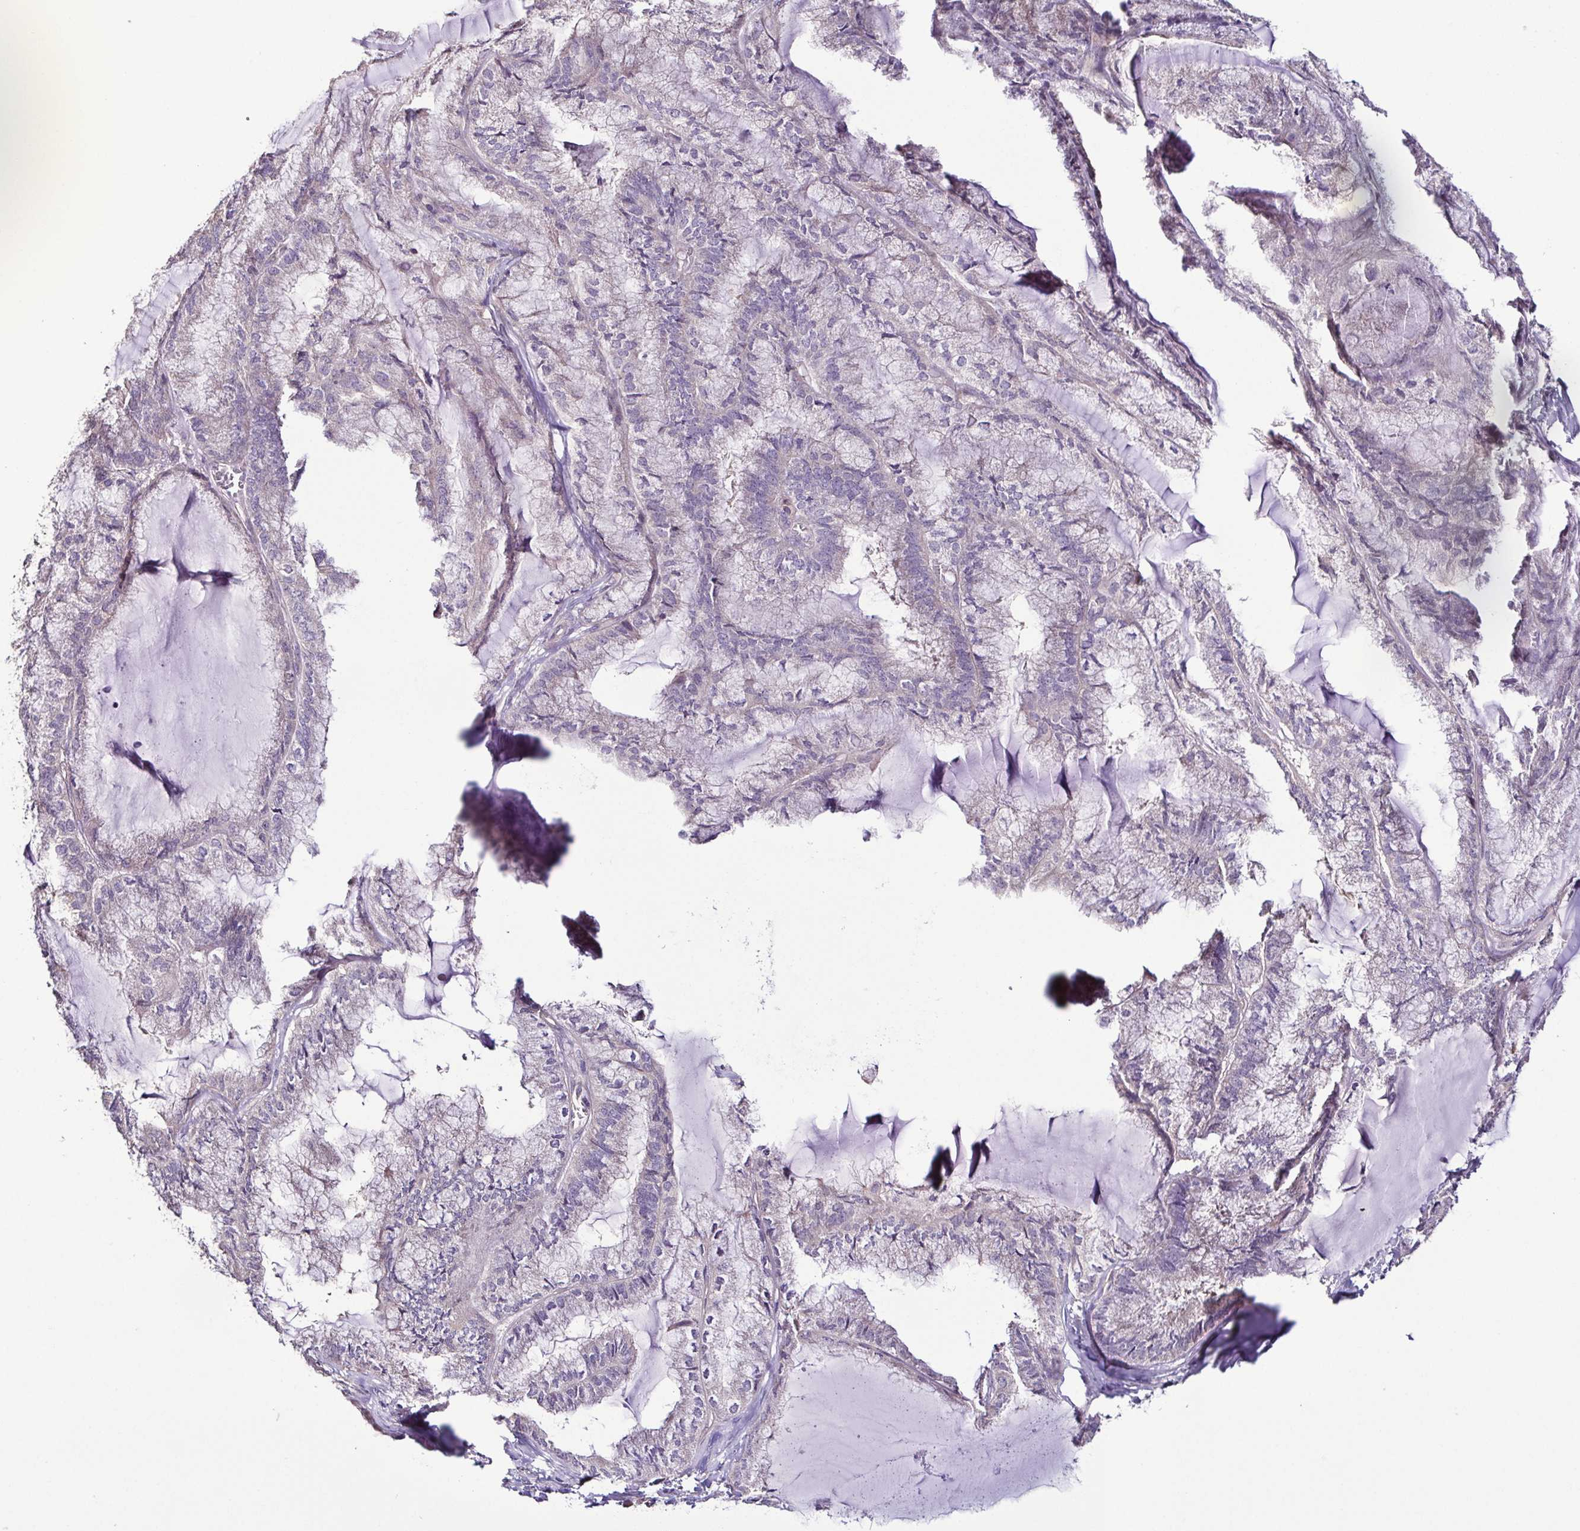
{"staining": {"intensity": "negative", "quantity": "none", "location": "none"}, "tissue": "endometrial cancer", "cell_type": "Tumor cells", "image_type": "cancer", "snomed": [{"axis": "morphology", "description": "Carcinoma, NOS"}, {"axis": "topography", "description": "Endometrium"}], "caption": "IHC histopathology image of endometrial cancer stained for a protein (brown), which shows no staining in tumor cells. Nuclei are stained in blue.", "gene": "LMOD2", "patient": {"sex": "female", "age": 62}}